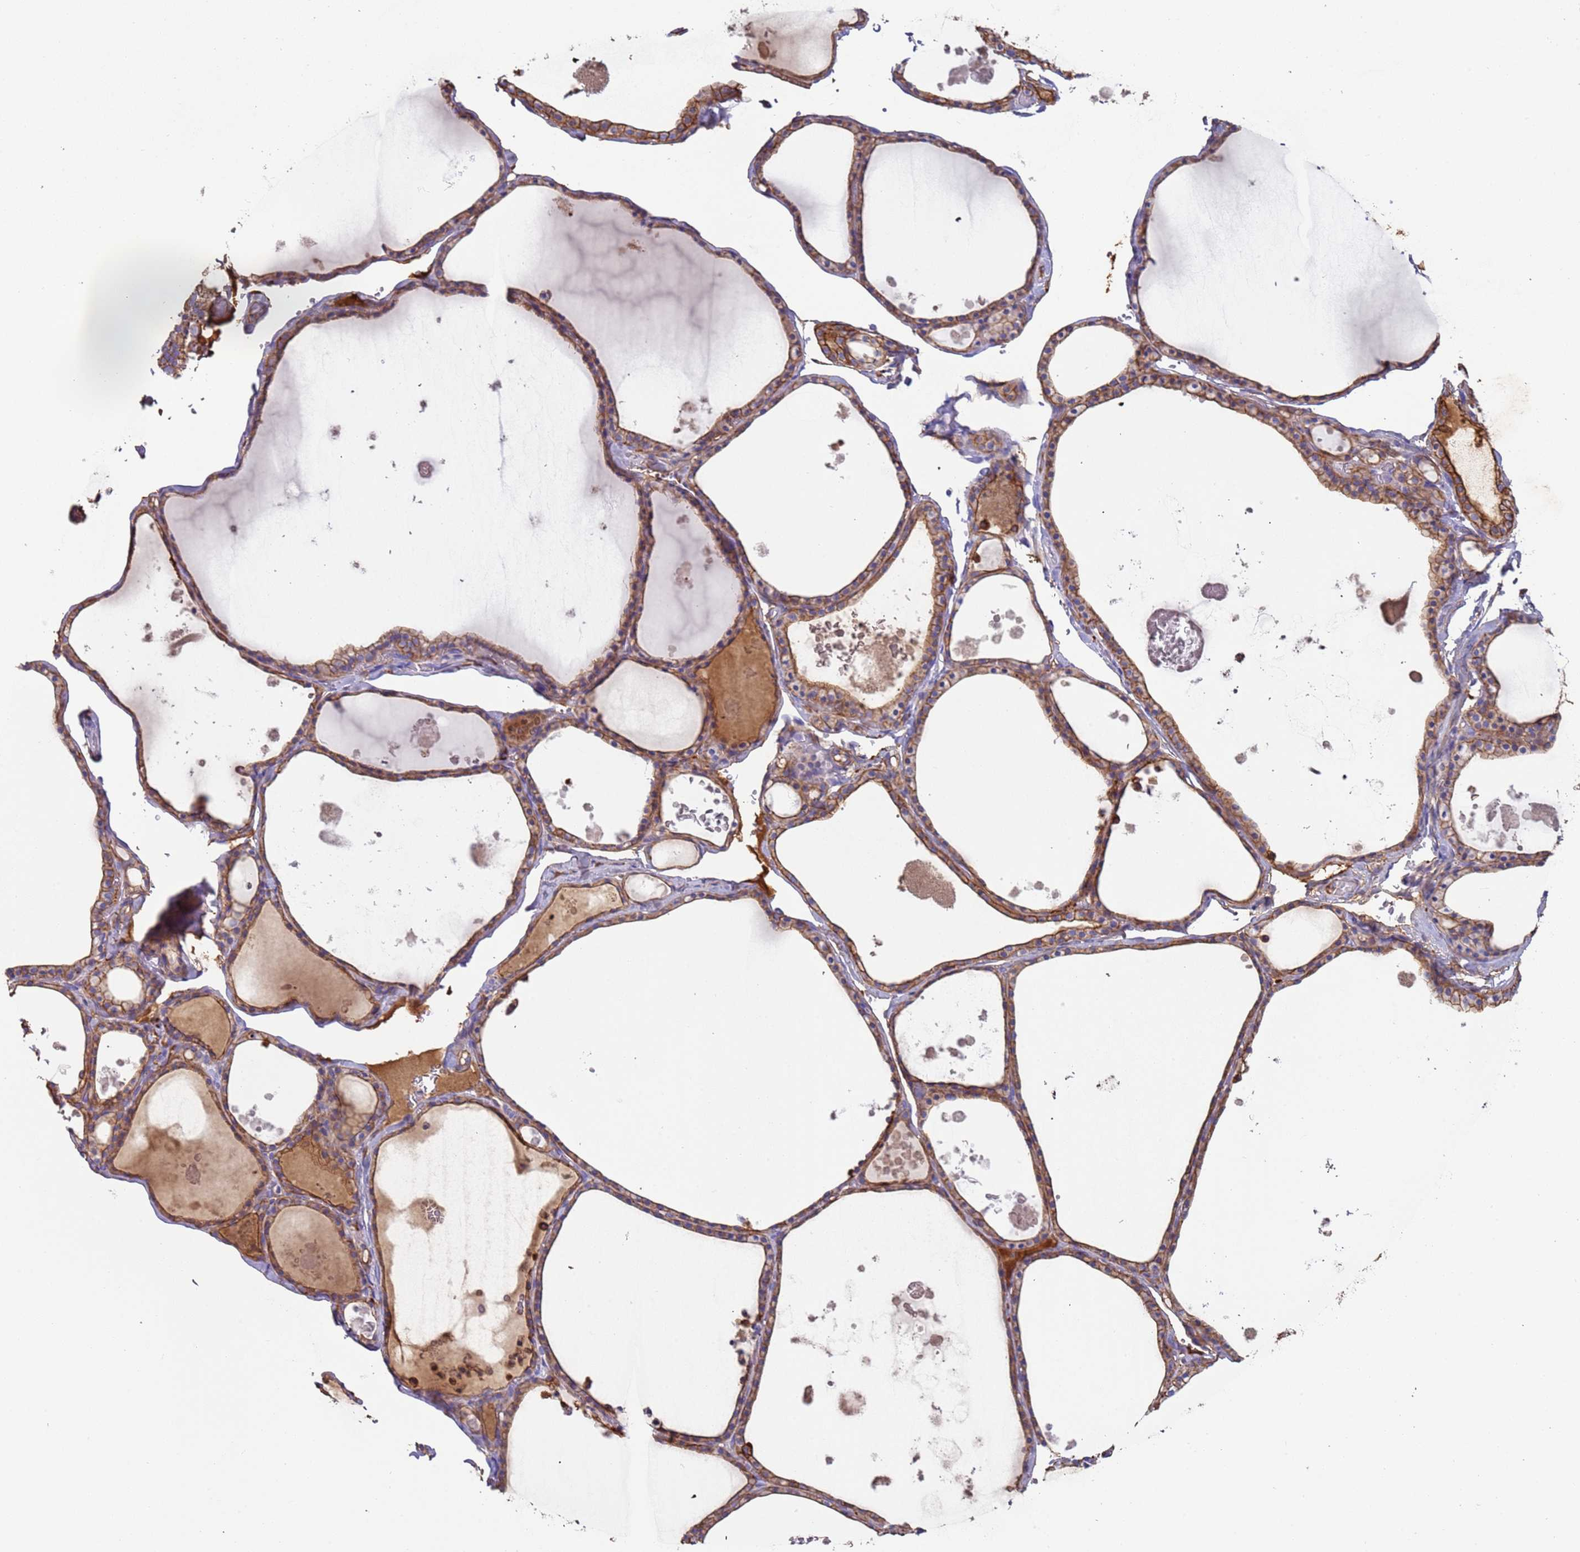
{"staining": {"intensity": "moderate", "quantity": ">75%", "location": "cytoplasmic/membranous"}, "tissue": "thyroid gland", "cell_type": "Glandular cells", "image_type": "normal", "snomed": [{"axis": "morphology", "description": "Normal tissue, NOS"}, {"axis": "topography", "description": "Thyroid gland"}], "caption": "Thyroid gland stained with DAB immunohistochemistry demonstrates medium levels of moderate cytoplasmic/membranous expression in approximately >75% of glandular cells. Nuclei are stained in blue.", "gene": "CYSLTR2", "patient": {"sex": "male", "age": 56}}